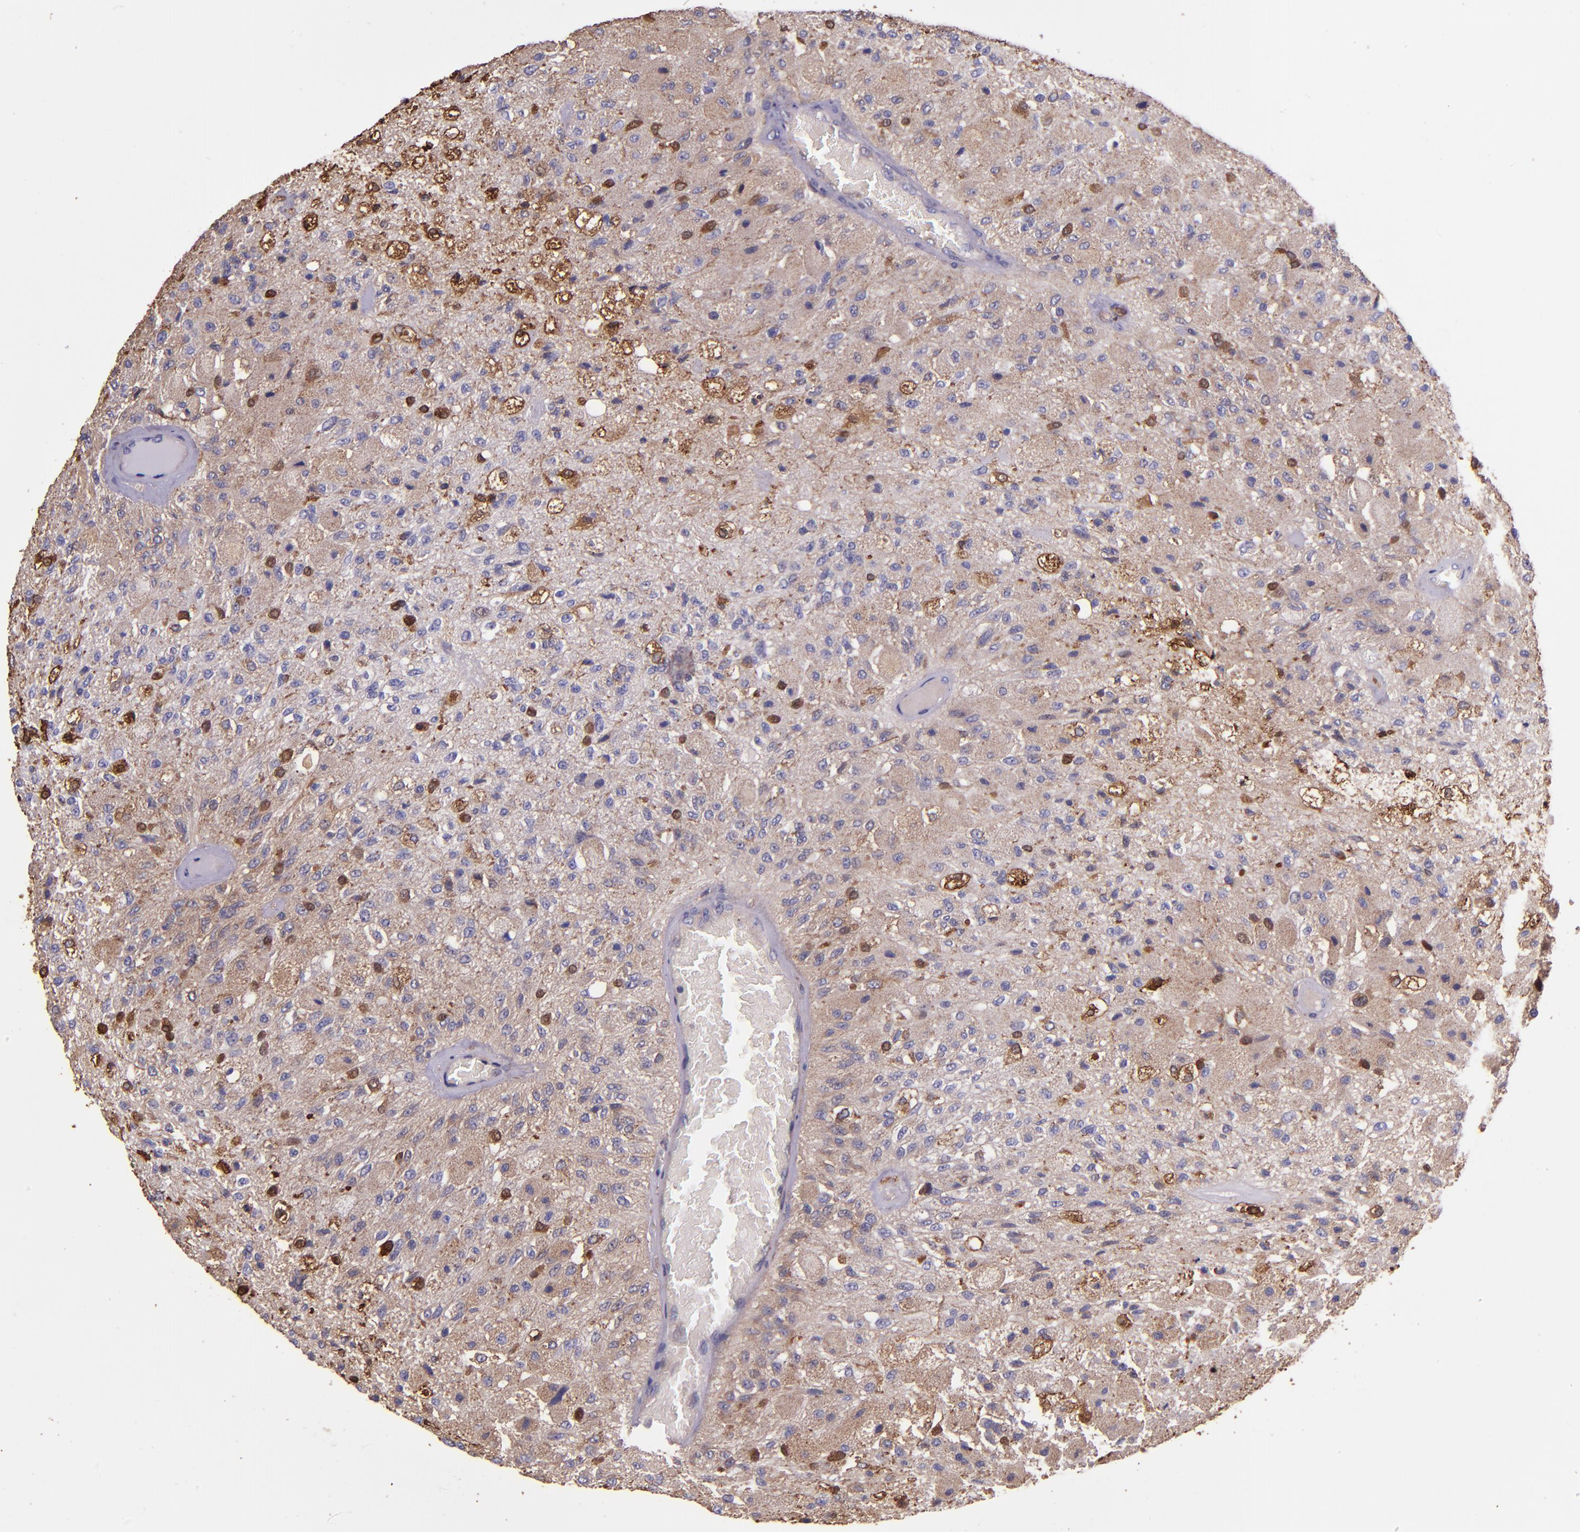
{"staining": {"intensity": "moderate", "quantity": "<25%", "location": "cytoplasmic/membranous,nuclear"}, "tissue": "glioma", "cell_type": "Tumor cells", "image_type": "cancer", "snomed": [{"axis": "morphology", "description": "Normal tissue, NOS"}, {"axis": "morphology", "description": "Glioma, malignant, High grade"}, {"axis": "topography", "description": "Cerebral cortex"}], "caption": "Brown immunohistochemical staining in human glioma shows moderate cytoplasmic/membranous and nuclear expression in approximately <25% of tumor cells. (IHC, brightfield microscopy, high magnification).", "gene": "WASHC1", "patient": {"sex": "male", "age": 77}}